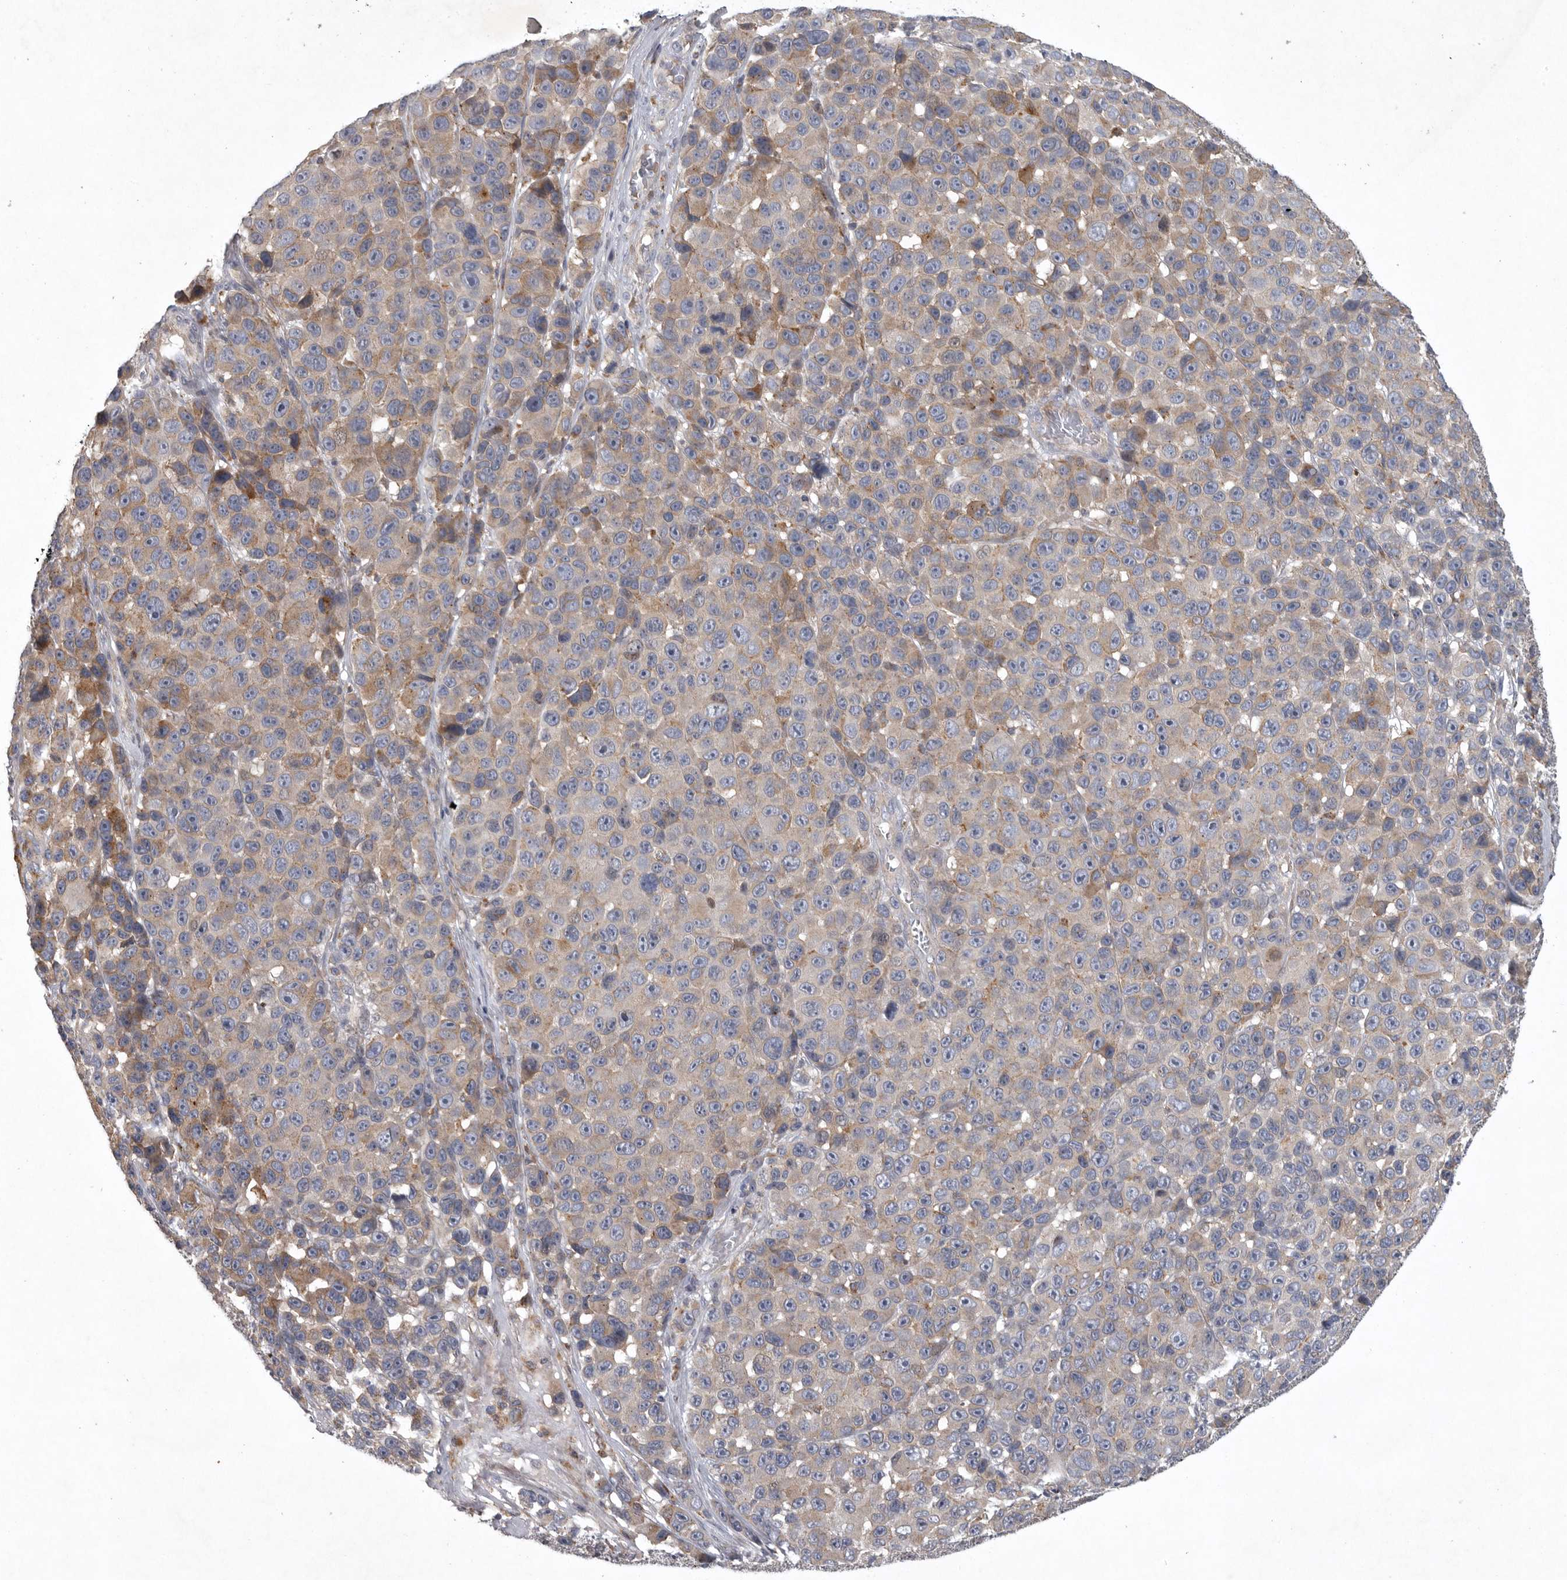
{"staining": {"intensity": "weak", "quantity": "25%-75%", "location": "cytoplasmic/membranous"}, "tissue": "melanoma", "cell_type": "Tumor cells", "image_type": "cancer", "snomed": [{"axis": "morphology", "description": "Malignant melanoma, NOS"}, {"axis": "topography", "description": "Skin"}], "caption": "Melanoma stained with DAB IHC reveals low levels of weak cytoplasmic/membranous expression in approximately 25%-75% of tumor cells.", "gene": "LAMTOR3", "patient": {"sex": "male", "age": 53}}